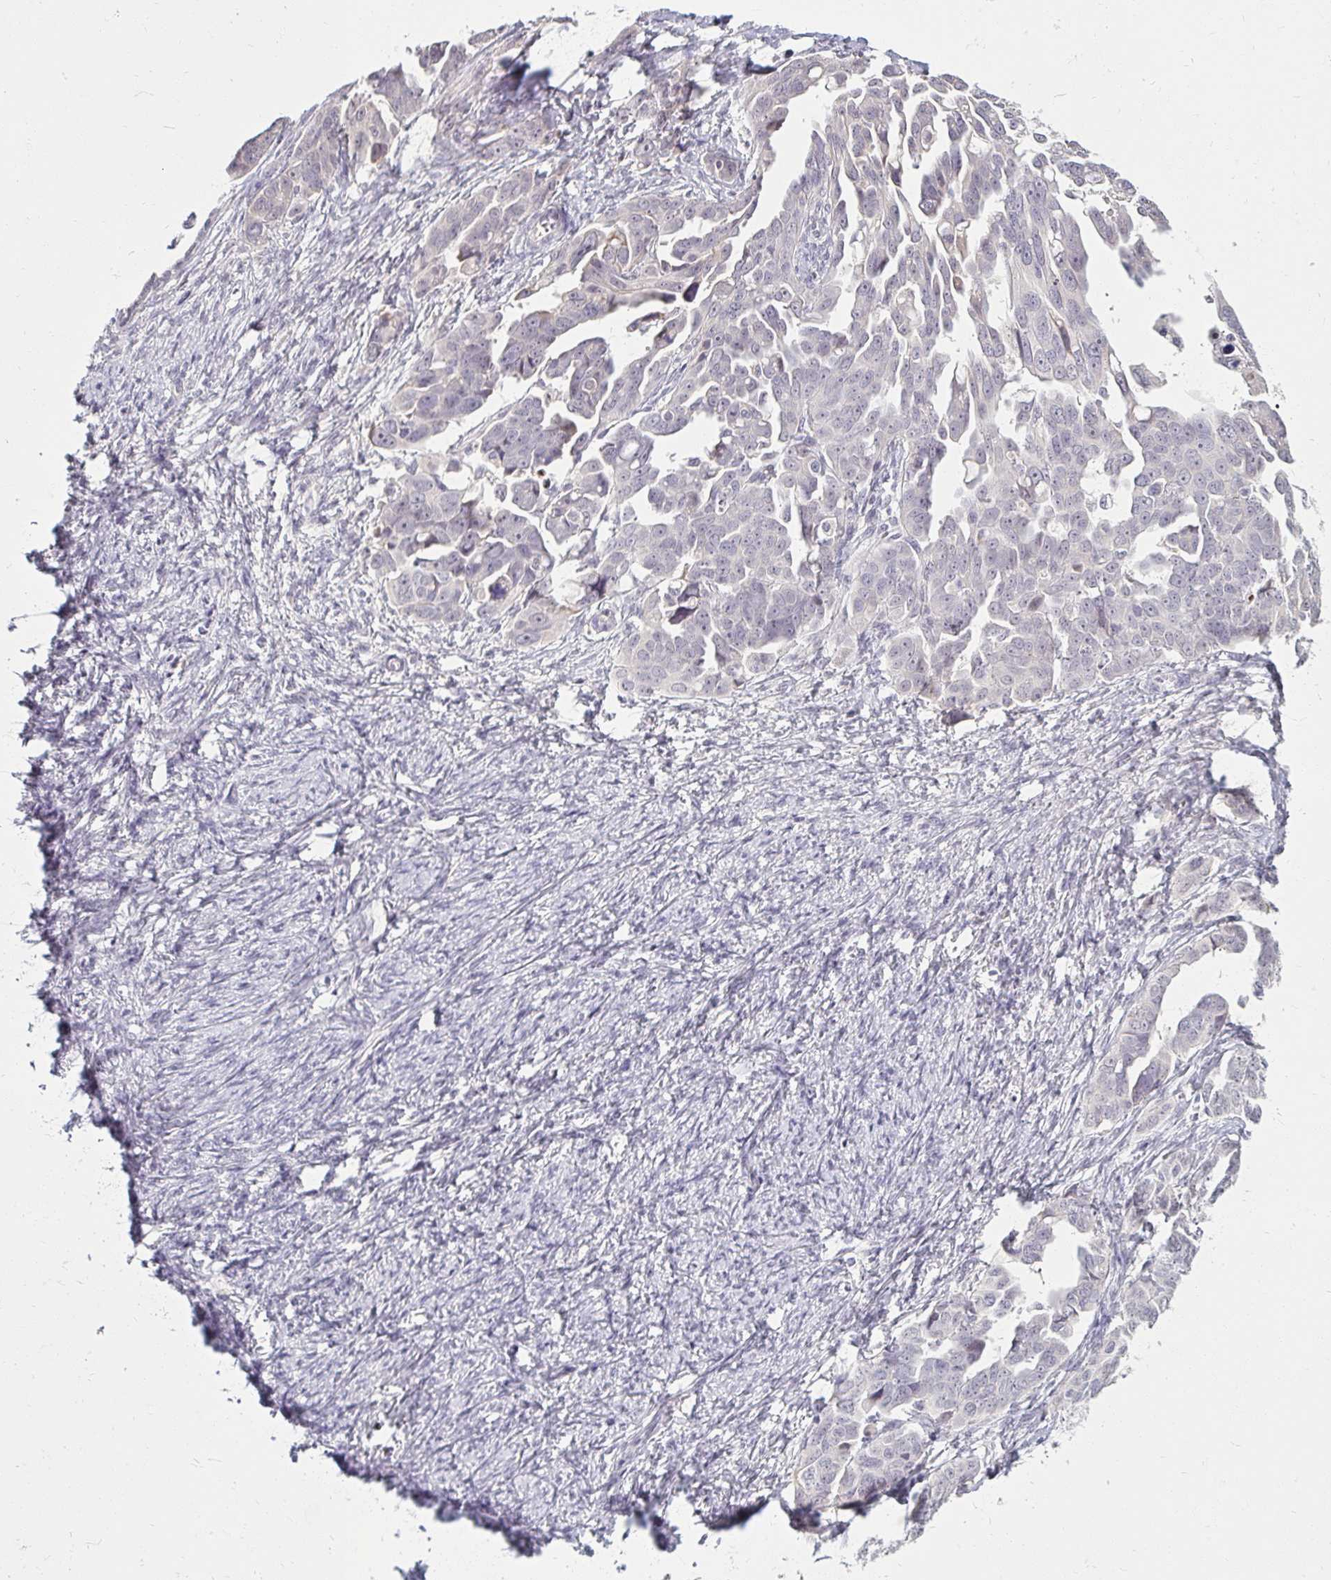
{"staining": {"intensity": "negative", "quantity": "none", "location": "none"}, "tissue": "ovarian cancer", "cell_type": "Tumor cells", "image_type": "cancer", "snomed": [{"axis": "morphology", "description": "Cystadenocarcinoma, serous, NOS"}, {"axis": "topography", "description": "Ovary"}], "caption": "Immunohistochemical staining of human ovarian cancer (serous cystadenocarcinoma) reveals no significant staining in tumor cells.", "gene": "DDN", "patient": {"sex": "female", "age": 59}}